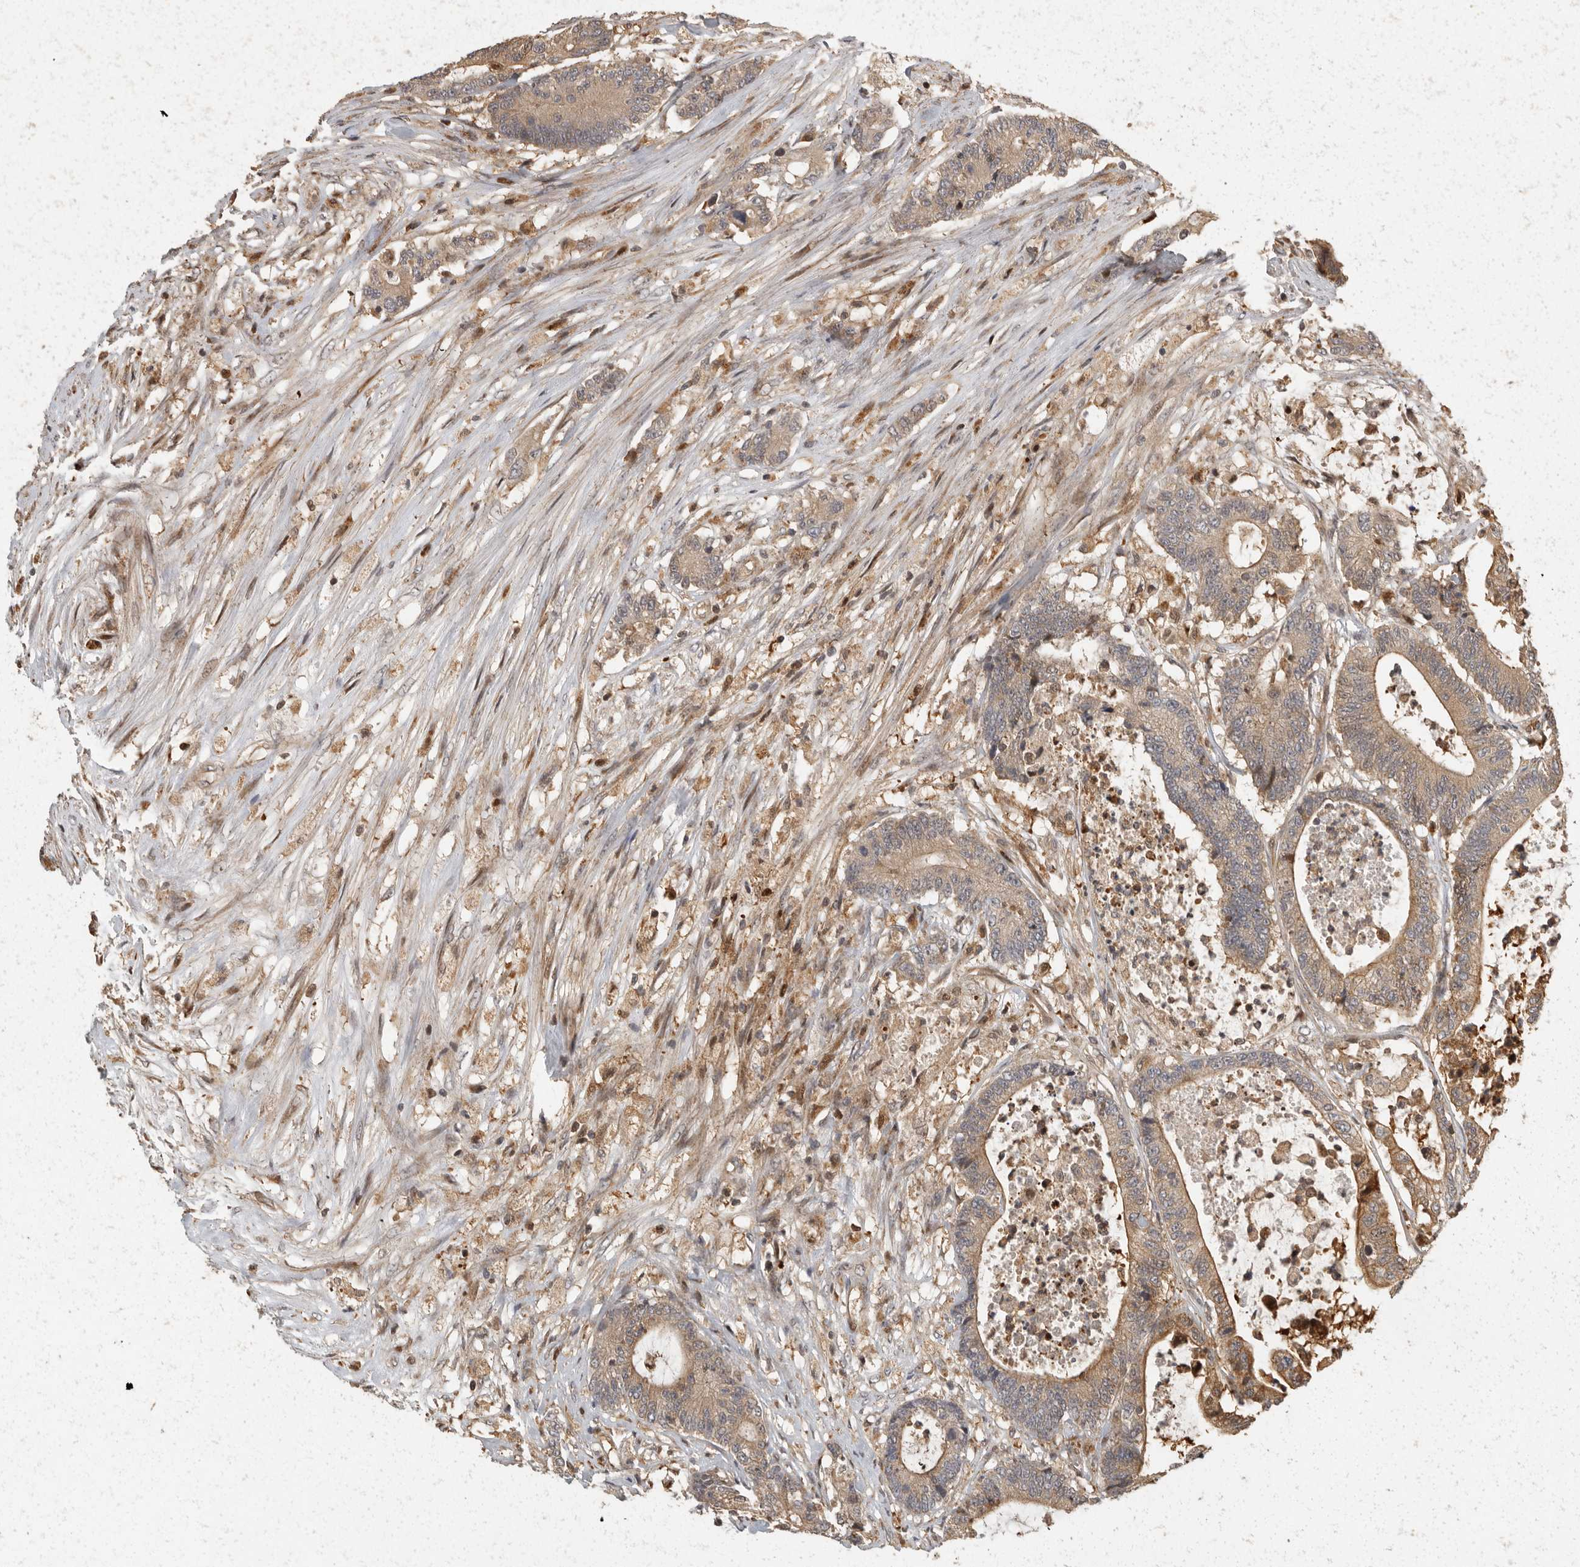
{"staining": {"intensity": "weak", "quantity": ">75%", "location": "cytoplasmic/membranous"}, "tissue": "colorectal cancer", "cell_type": "Tumor cells", "image_type": "cancer", "snomed": [{"axis": "morphology", "description": "Adenocarcinoma, NOS"}, {"axis": "topography", "description": "Colon"}], "caption": "There is low levels of weak cytoplasmic/membranous expression in tumor cells of colorectal cancer, as demonstrated by immunohistochemical staining (brown color).", "gene": "SWT1", "patient": {"sex": "female", "age": 84}}